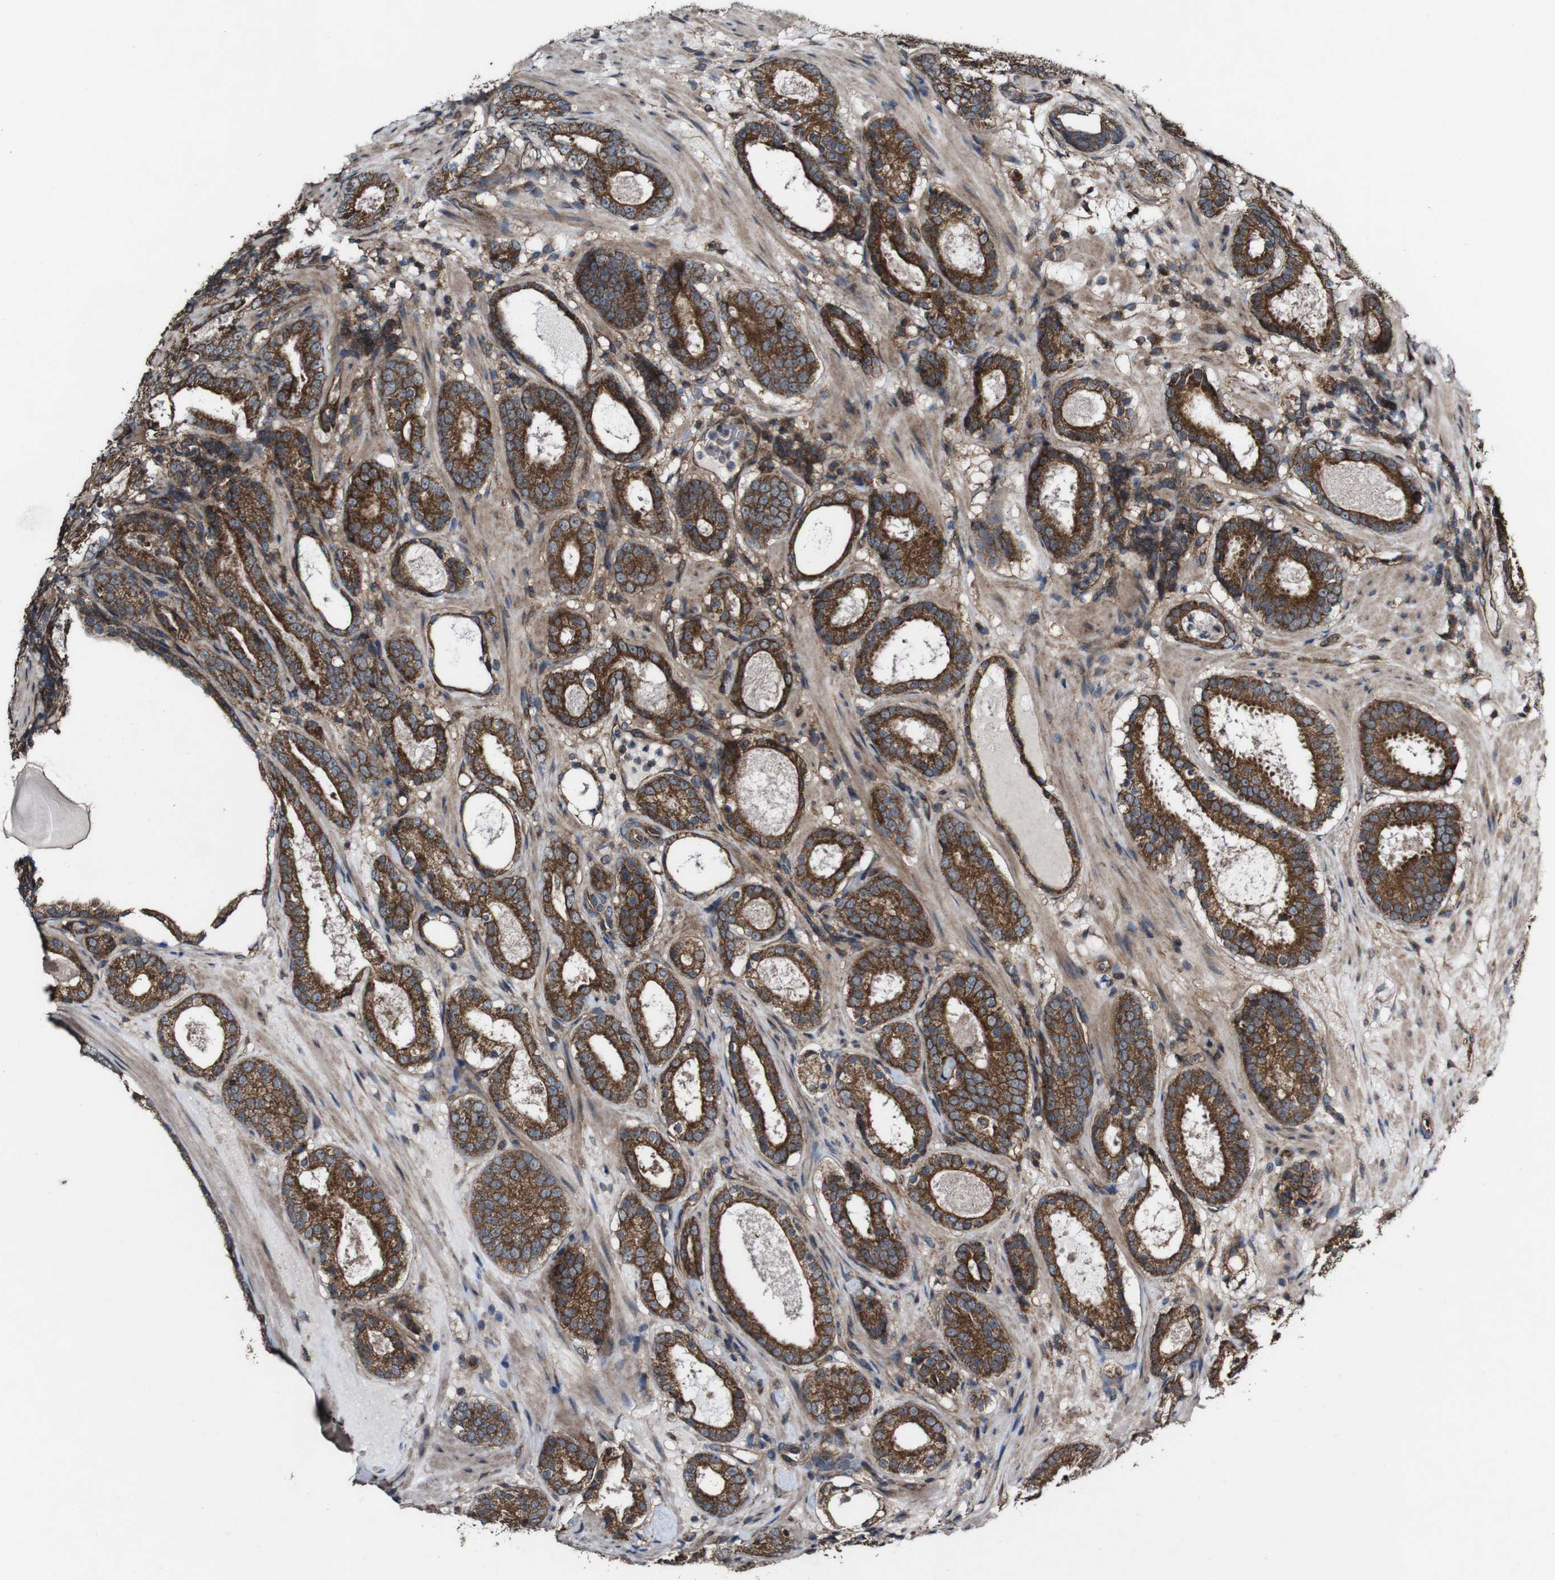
{"staining": {"intensity": "strong", "quantity": ">75%", "location": "cytoplasmic/membranous"}, "tissue": "prostate cancer", "cell_type": "Tumor cells", "image_type": "cancer", "snomed": [{"axis": "morphology", "description": "Adenocarcinoma, Low grade"}, {"axis": "topography", "description": "Prostate"}], "caption": "Low-grade adenocarcinoma (prostate) tissue reveals strong cytoplasmic/membranous positivity in approximately >75% of tumor cells", "gene": "BTN3A3", "patient": {"sex": "male", "age": 69}}